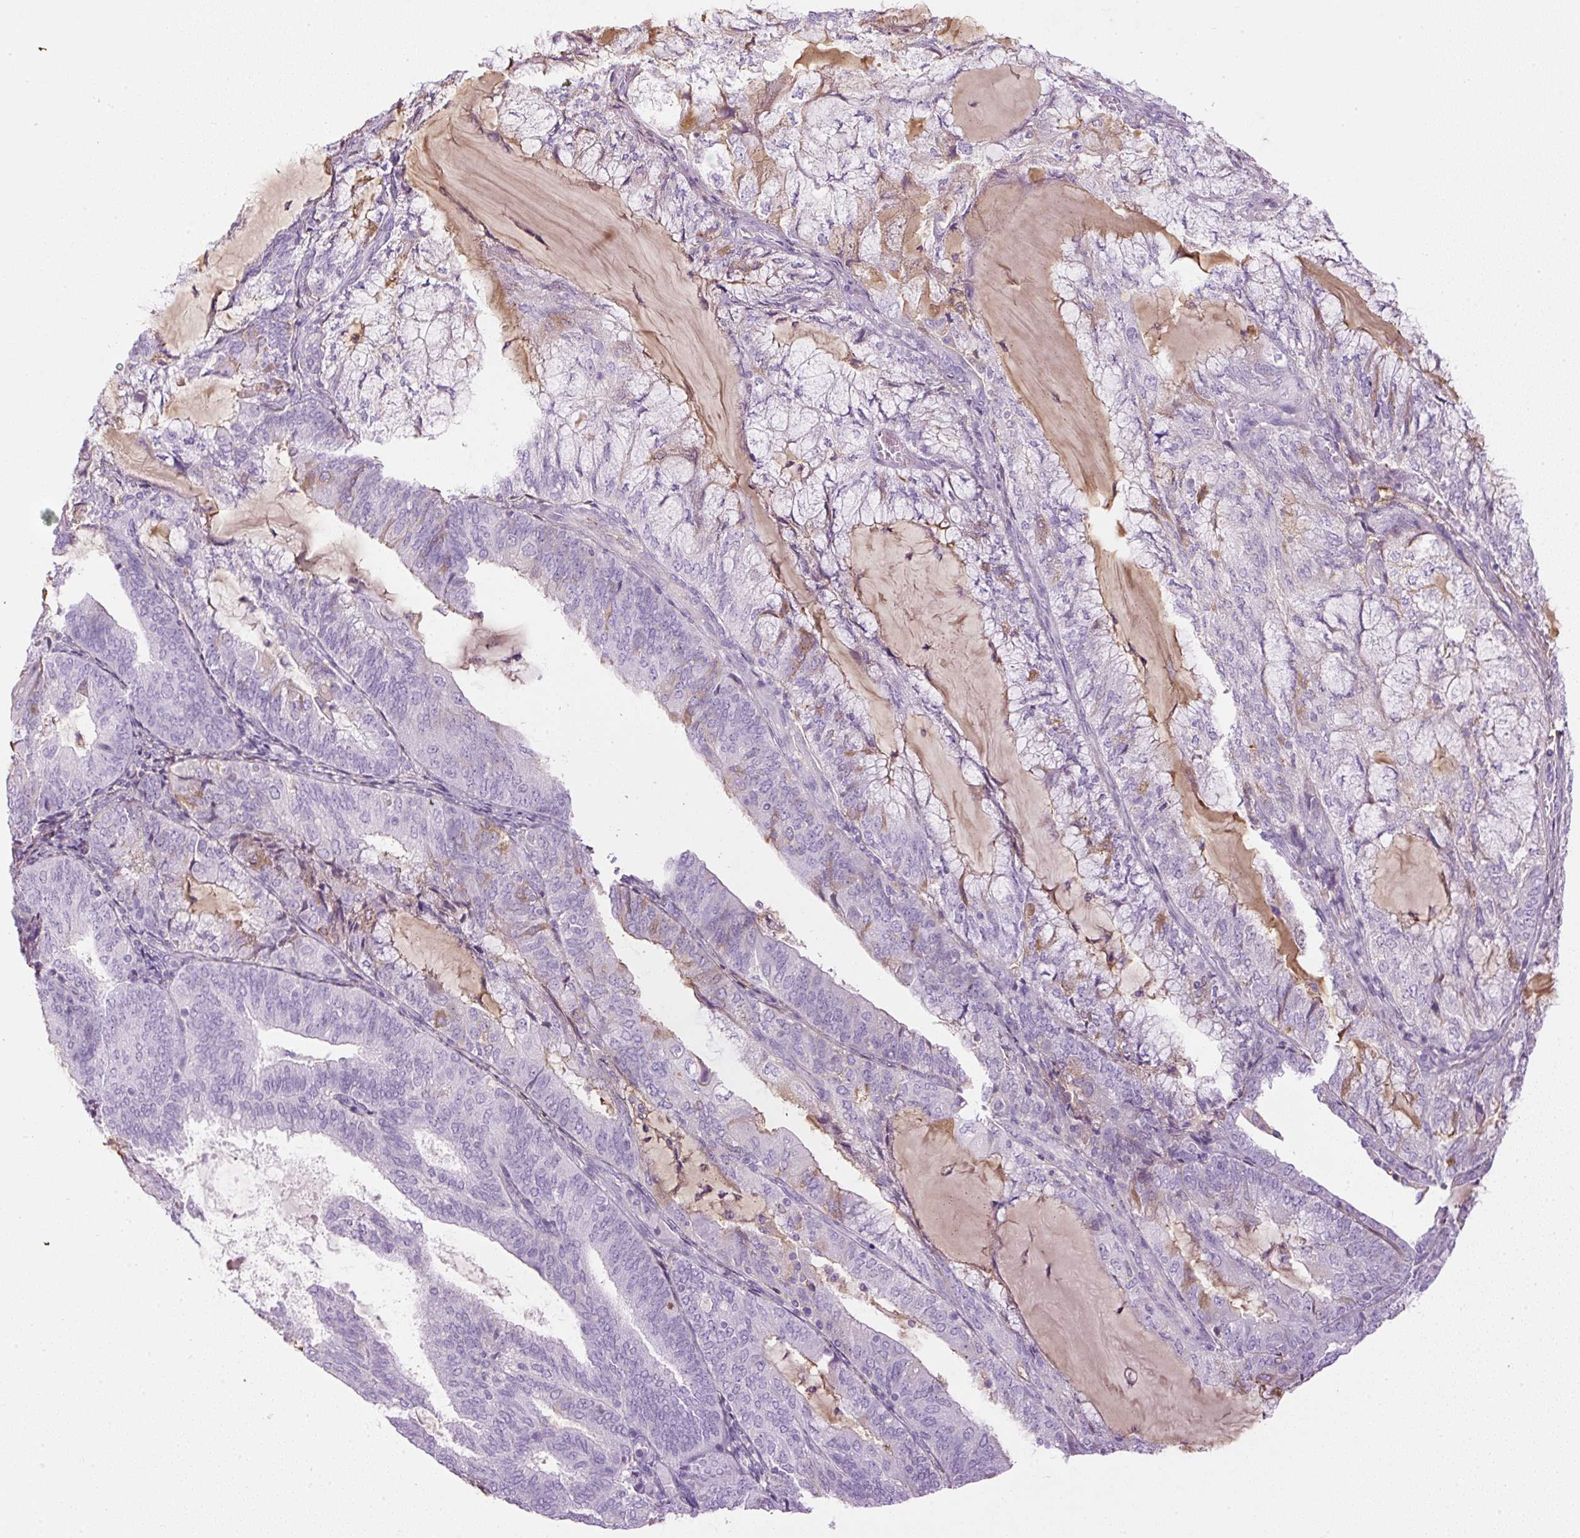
{"staining": {"intensity": "negative", "quantity": "none", "location": "none"}, "tissue": "endometrial cancer", "cell_type": "Tumor cells", "image_type": "cancer", "snomed": [{"axis": "morphology", "description": "Adenocarcinoma, NOS"}, {"axis": "topography", "description": "Endometrium"}], "caption": "The immunohistochemistry image has no significant positivity in tumor cells of endometrial cancer tissue.", "gene": "APOA1", "patient": {"sex": "female", "age": 81}}